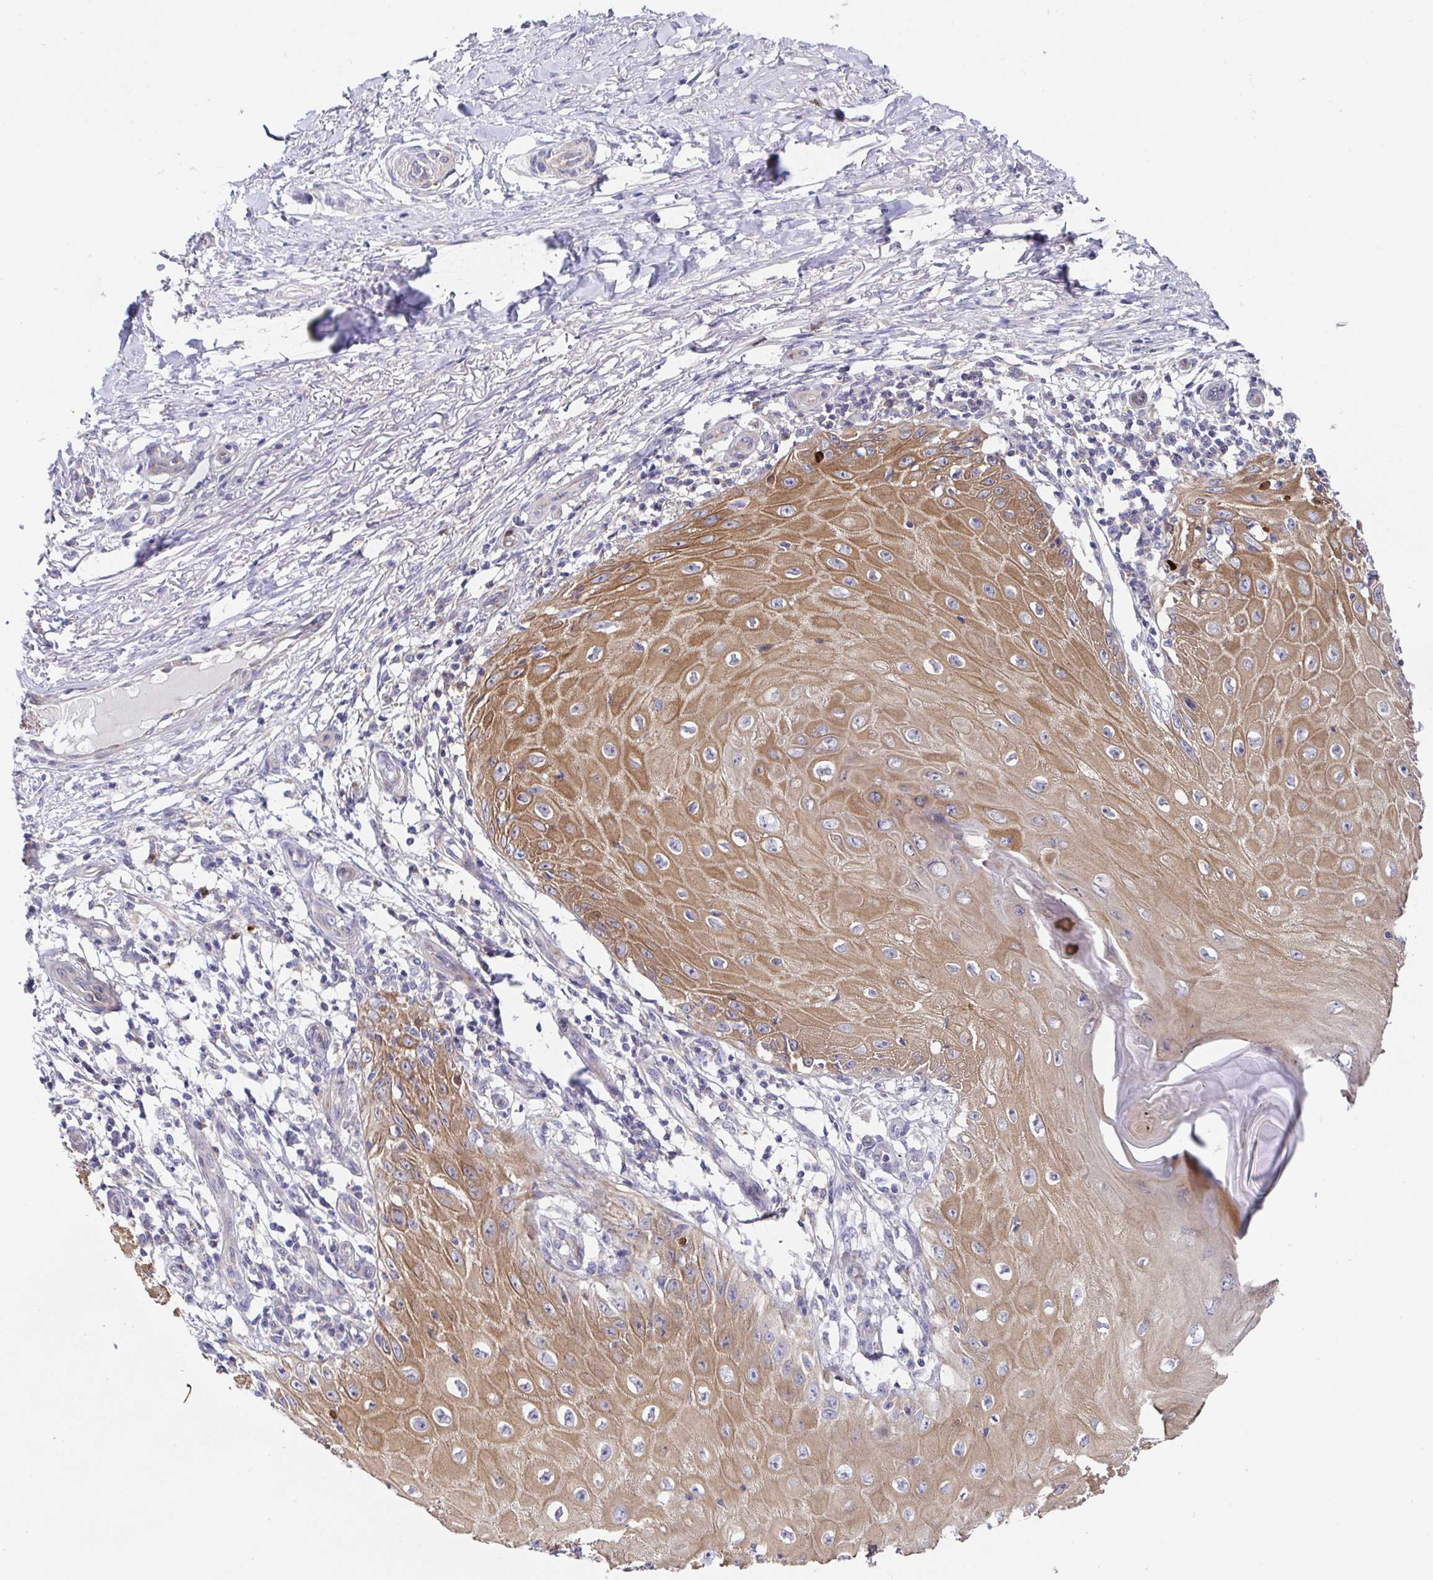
{"staining": {"intensity": "moderate", "quantity": ">75%", "location": "cytoplasmic/membranous"}, "tissue": "skin cancer", "cell_type": "Tumor cells", "image_type": "cancer", "snomed": [{"axis": "morphology", "description": "Squamous cell carcinoma, NOS"}, {"axis": "topography", "description": "Skin"}], "caption": "Tumor cells exhibit moderate cytoplasmic/membranous staining in about >75% of cells in squamous cell carcinoma (skin).", "gene": "GOLGA1", "patient": {"sex": "female", "age": 77}}